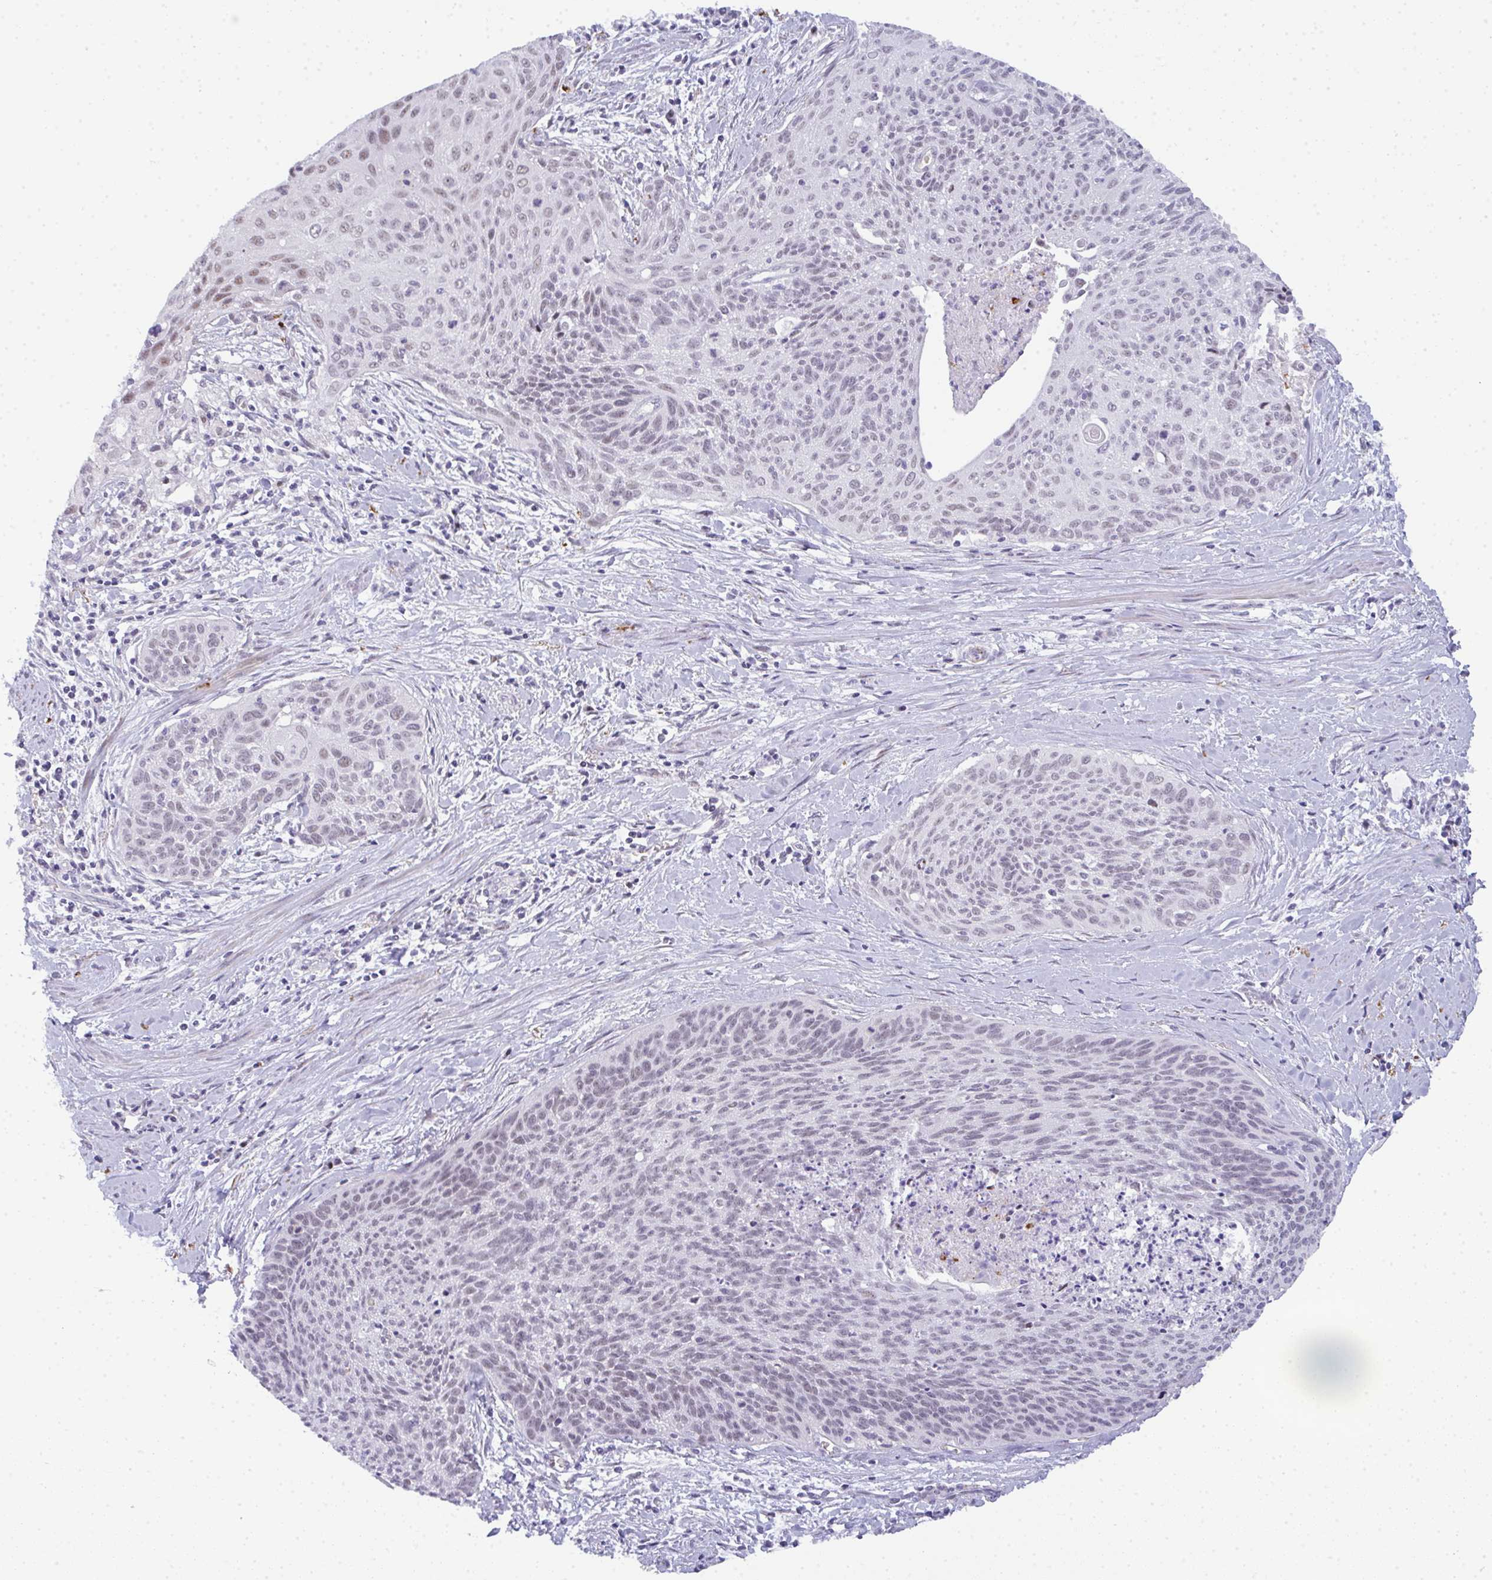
{"staining": {"intensity": "negative", "quantity": "none", "location": "none"}, "tissue": "cervical cancer", "cell_type": "Tumor cells", "image_type": "cancer", "snomed": [{"axis": "morphology", "description": "Squamous cell carcinoma, NOS"}, {"axis": "topography", "description": "Cervix"}], "caption": "A histopathology image of human cervical squamous cell carcinoma is negative for staining in tumor cells.", "gene": "TNMD", "patient": {"sex": "female", "age": 55}}